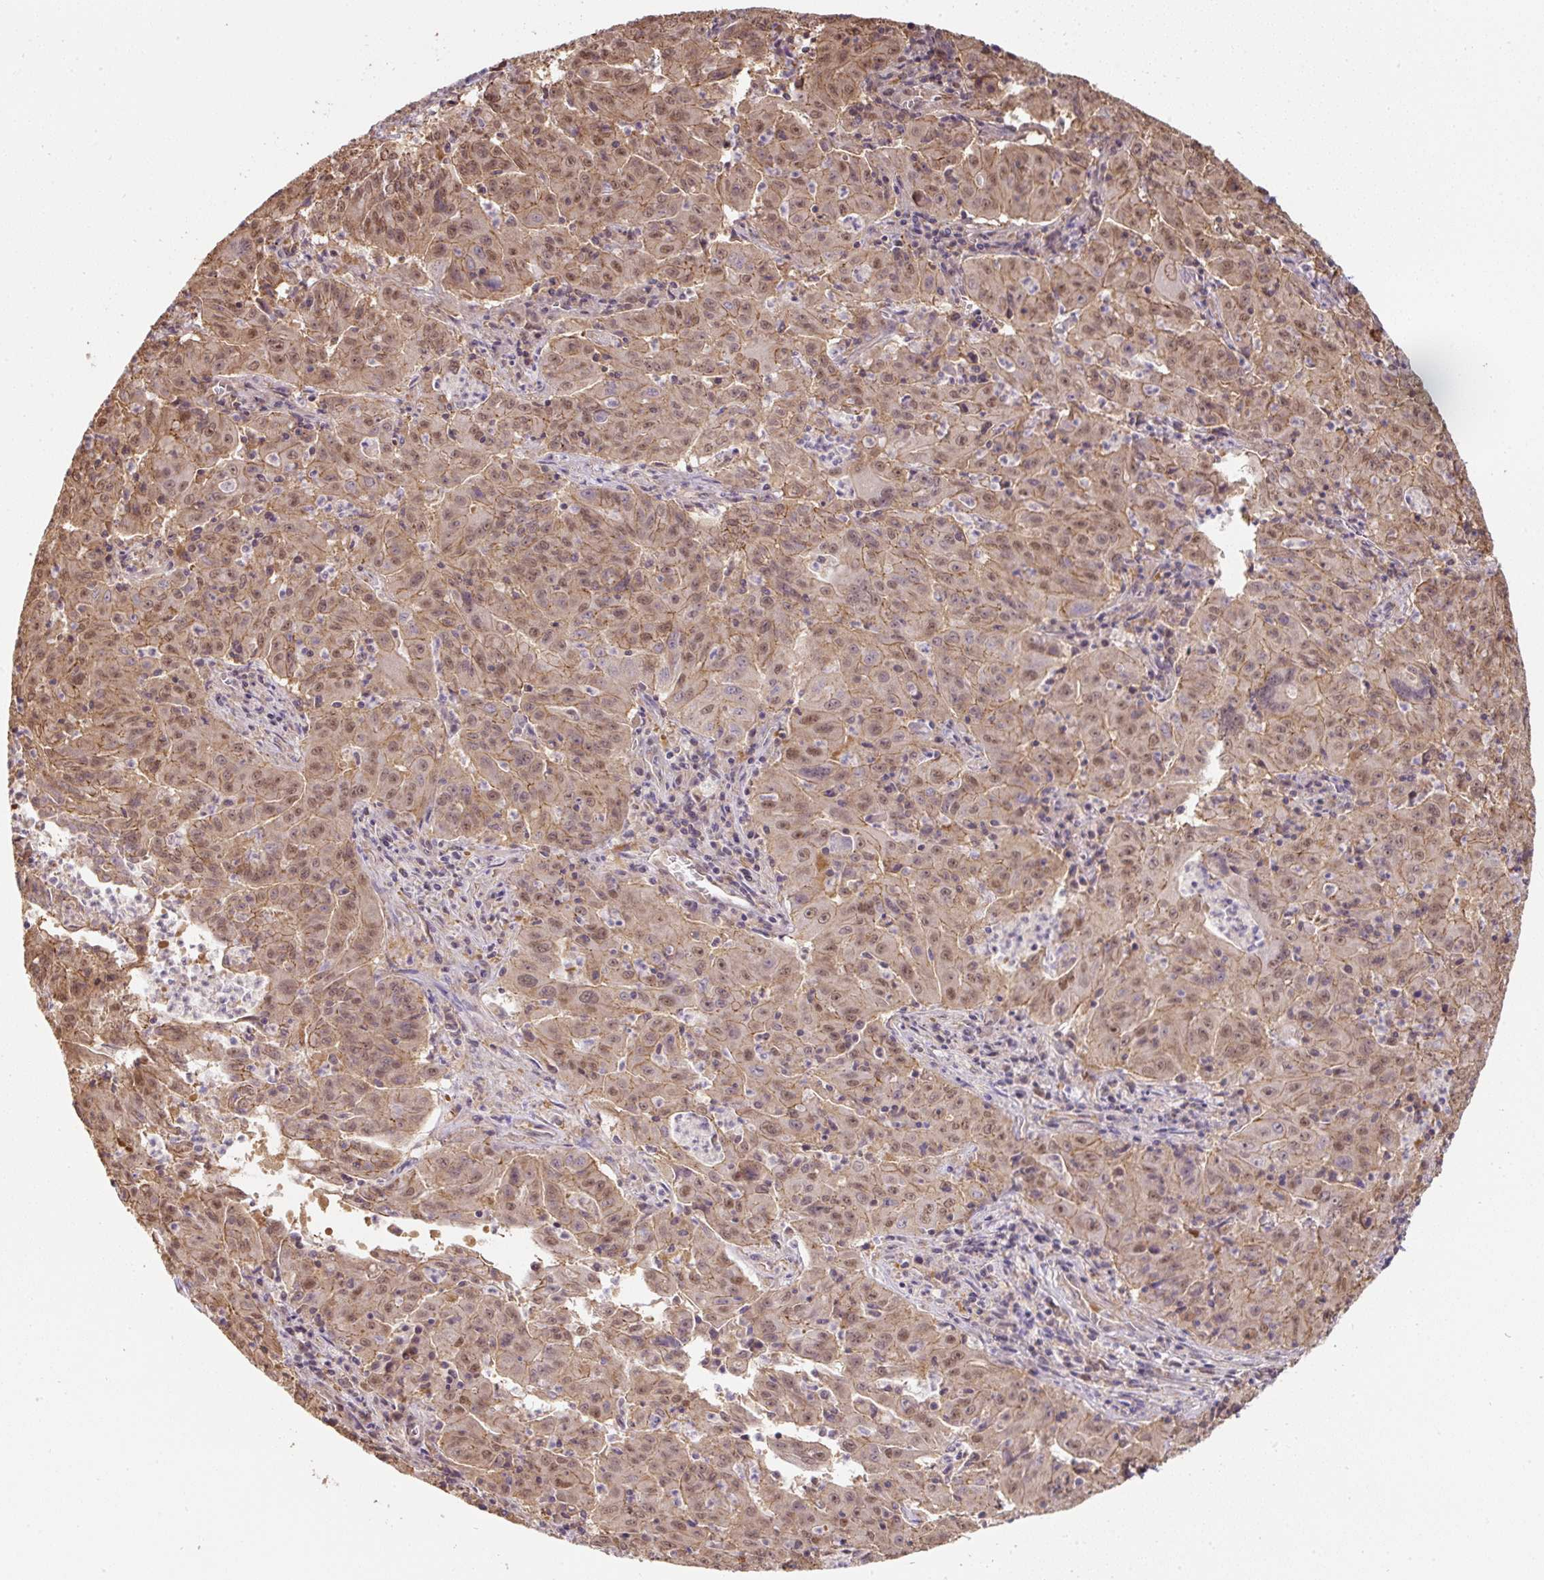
{"staining": {"intensity": "moderate", "quantity": ">75%", "location": "cytoplasmic/membranous,nuclear"}, "tissue": "pancreatic cancer", "cell_type": "Tumor cells", "image_type": "cancer", "snomed": [{"axis": "morphology", "description": "Adenocarcinoma, NOS"}, {"axis": "topography", "description": "Pancreas"}], "caption": "A histopathology image showing moderate cytoplasmic/membranous and nuclear positivity in approximately >75% of tumor cells in pancreatic adenocarcinoma, as visualized by brown immunohistochemical staining.", "gene": "ST13", "patient": {"sex": "male", "age": 63}}